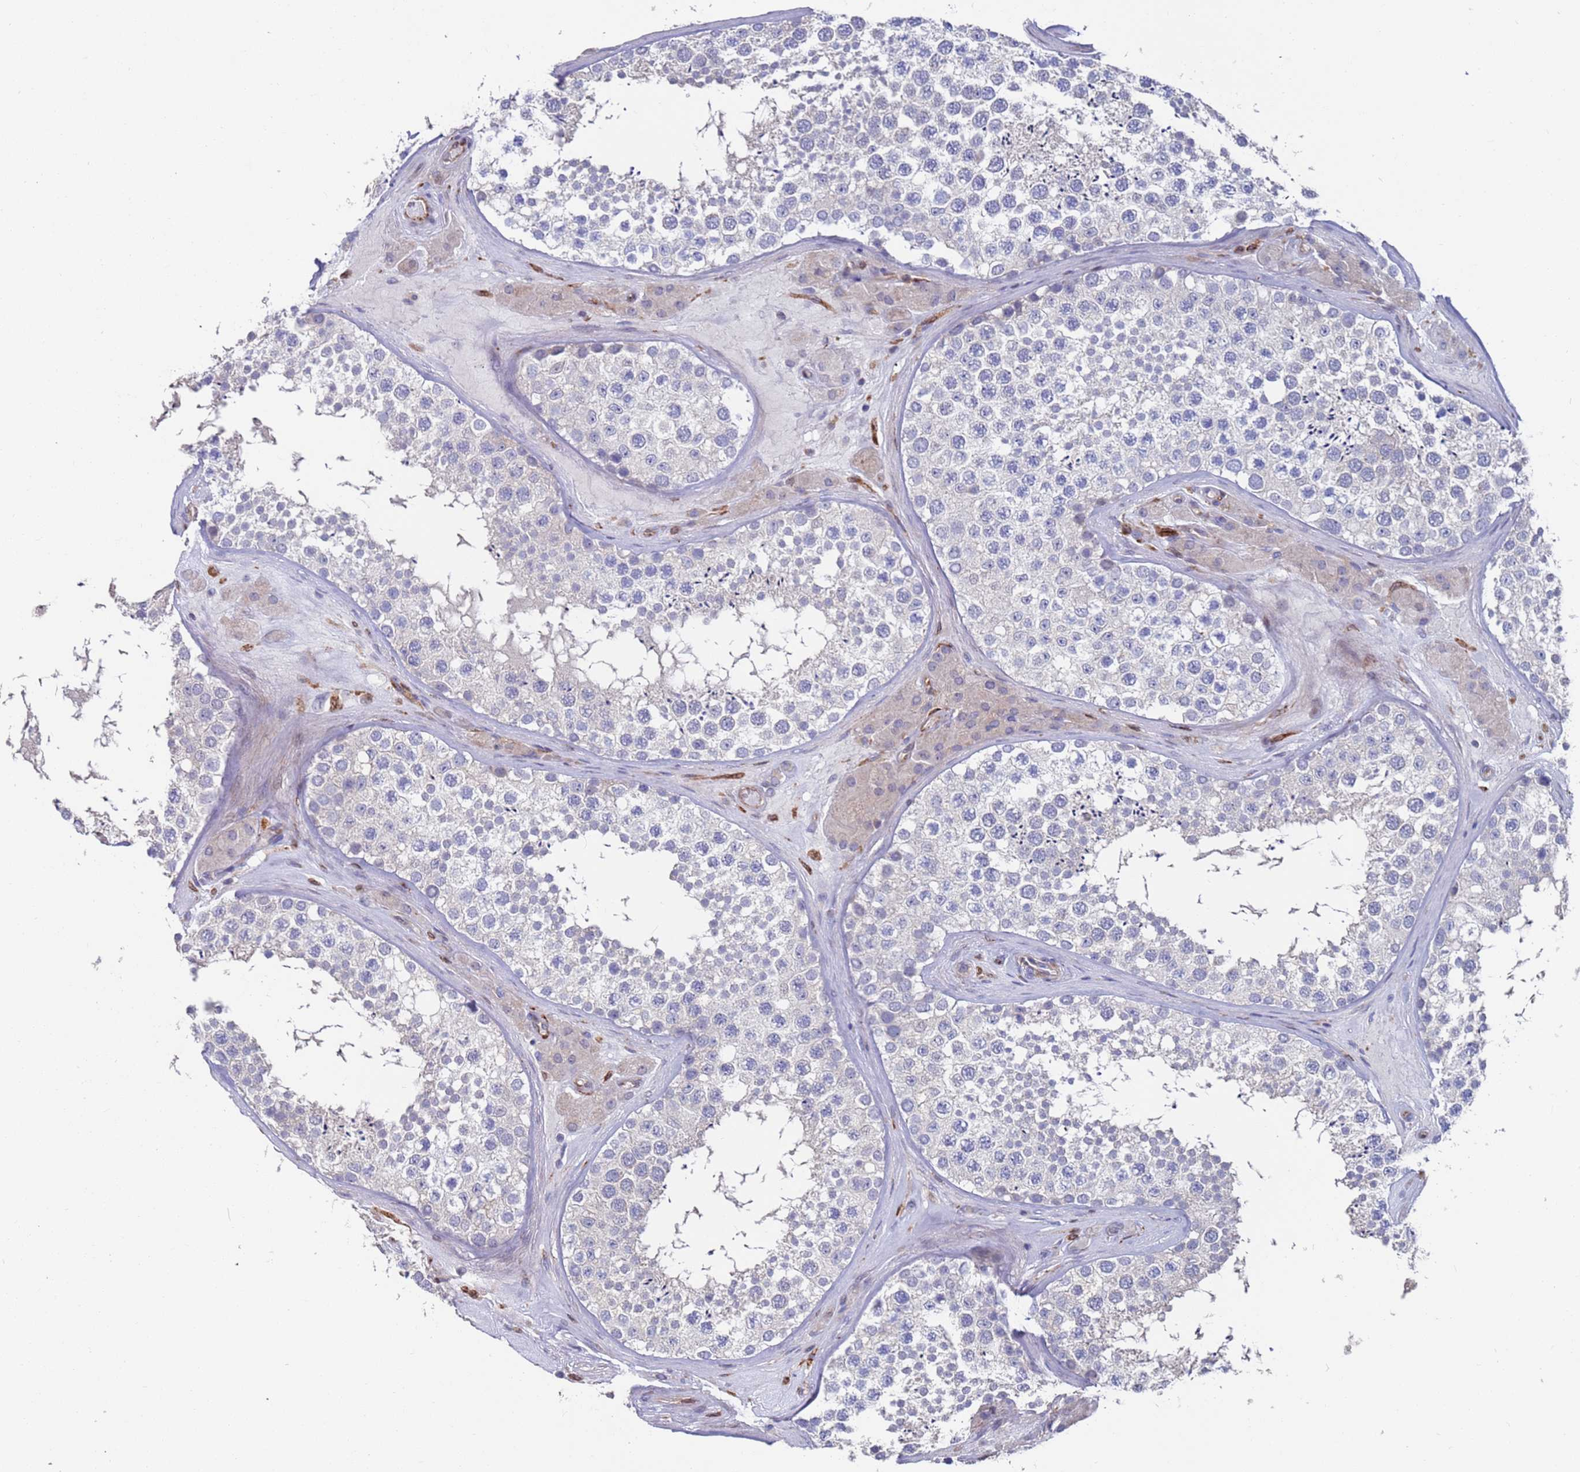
{"staining": {"intensity": "weak", "quantity": "<25%", "location": "cytoplasmic/membranous"}, "tissue": "testis", "cell_type": "Cells in seminiferous ducts", "image_type": "normal", "snomed": [{"axis": "morphology", "description": "Normal tissue, NOS"}, {"axis": "topography", "description": "Testis"}], "caption": "This image is of normal testis stained with IHC to label a protein in brown with the nuclei are counter-stained blue. There is no expression in cells in seminiferous ducts. Nuclei are stained in blue.", "gene": "GREB1L", "patient": {"sex": "male", "age": 46}}